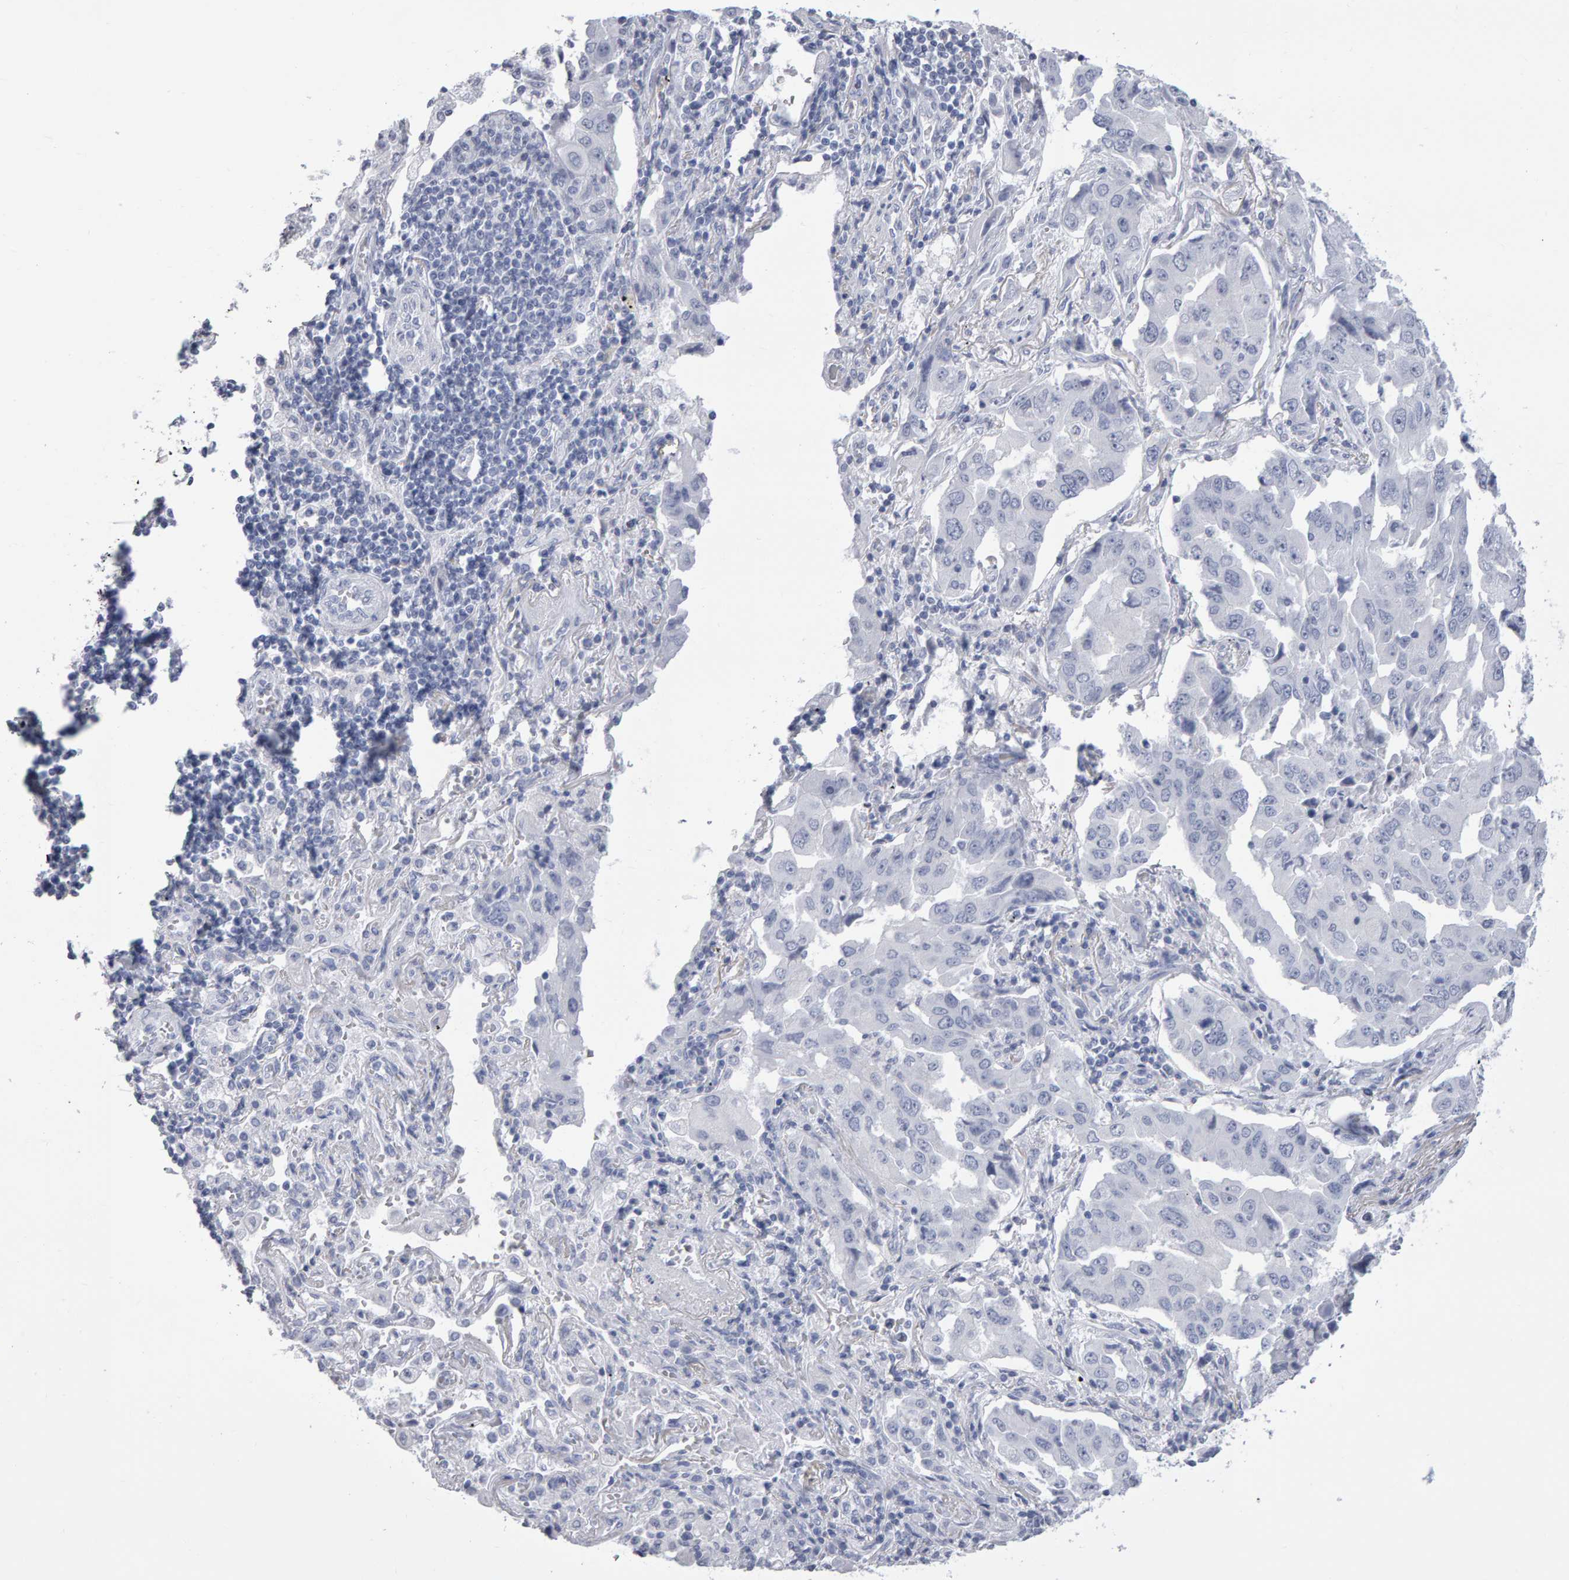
{"staining": {"intensity": "negative", "quantity": "none", "location": "none"}, "tissue": "lung cancer", "cell_type": "Tumor cells", "image_type": "cancer", "snomed": [{"axis": "morphology", "description": "Adenocarcinoma, NOS"}, {"axis": "topography", "description": "Lung"}], "caption": "Immunohistochemical staining of human adenocarcinoma (lung) shows no significant expression in tumor cells. (Immunohistochemistry (ihc), brightfield microscopy, high magnification).", "gene": "NCDN", "patient": {"sex": "female", "age": 65}}